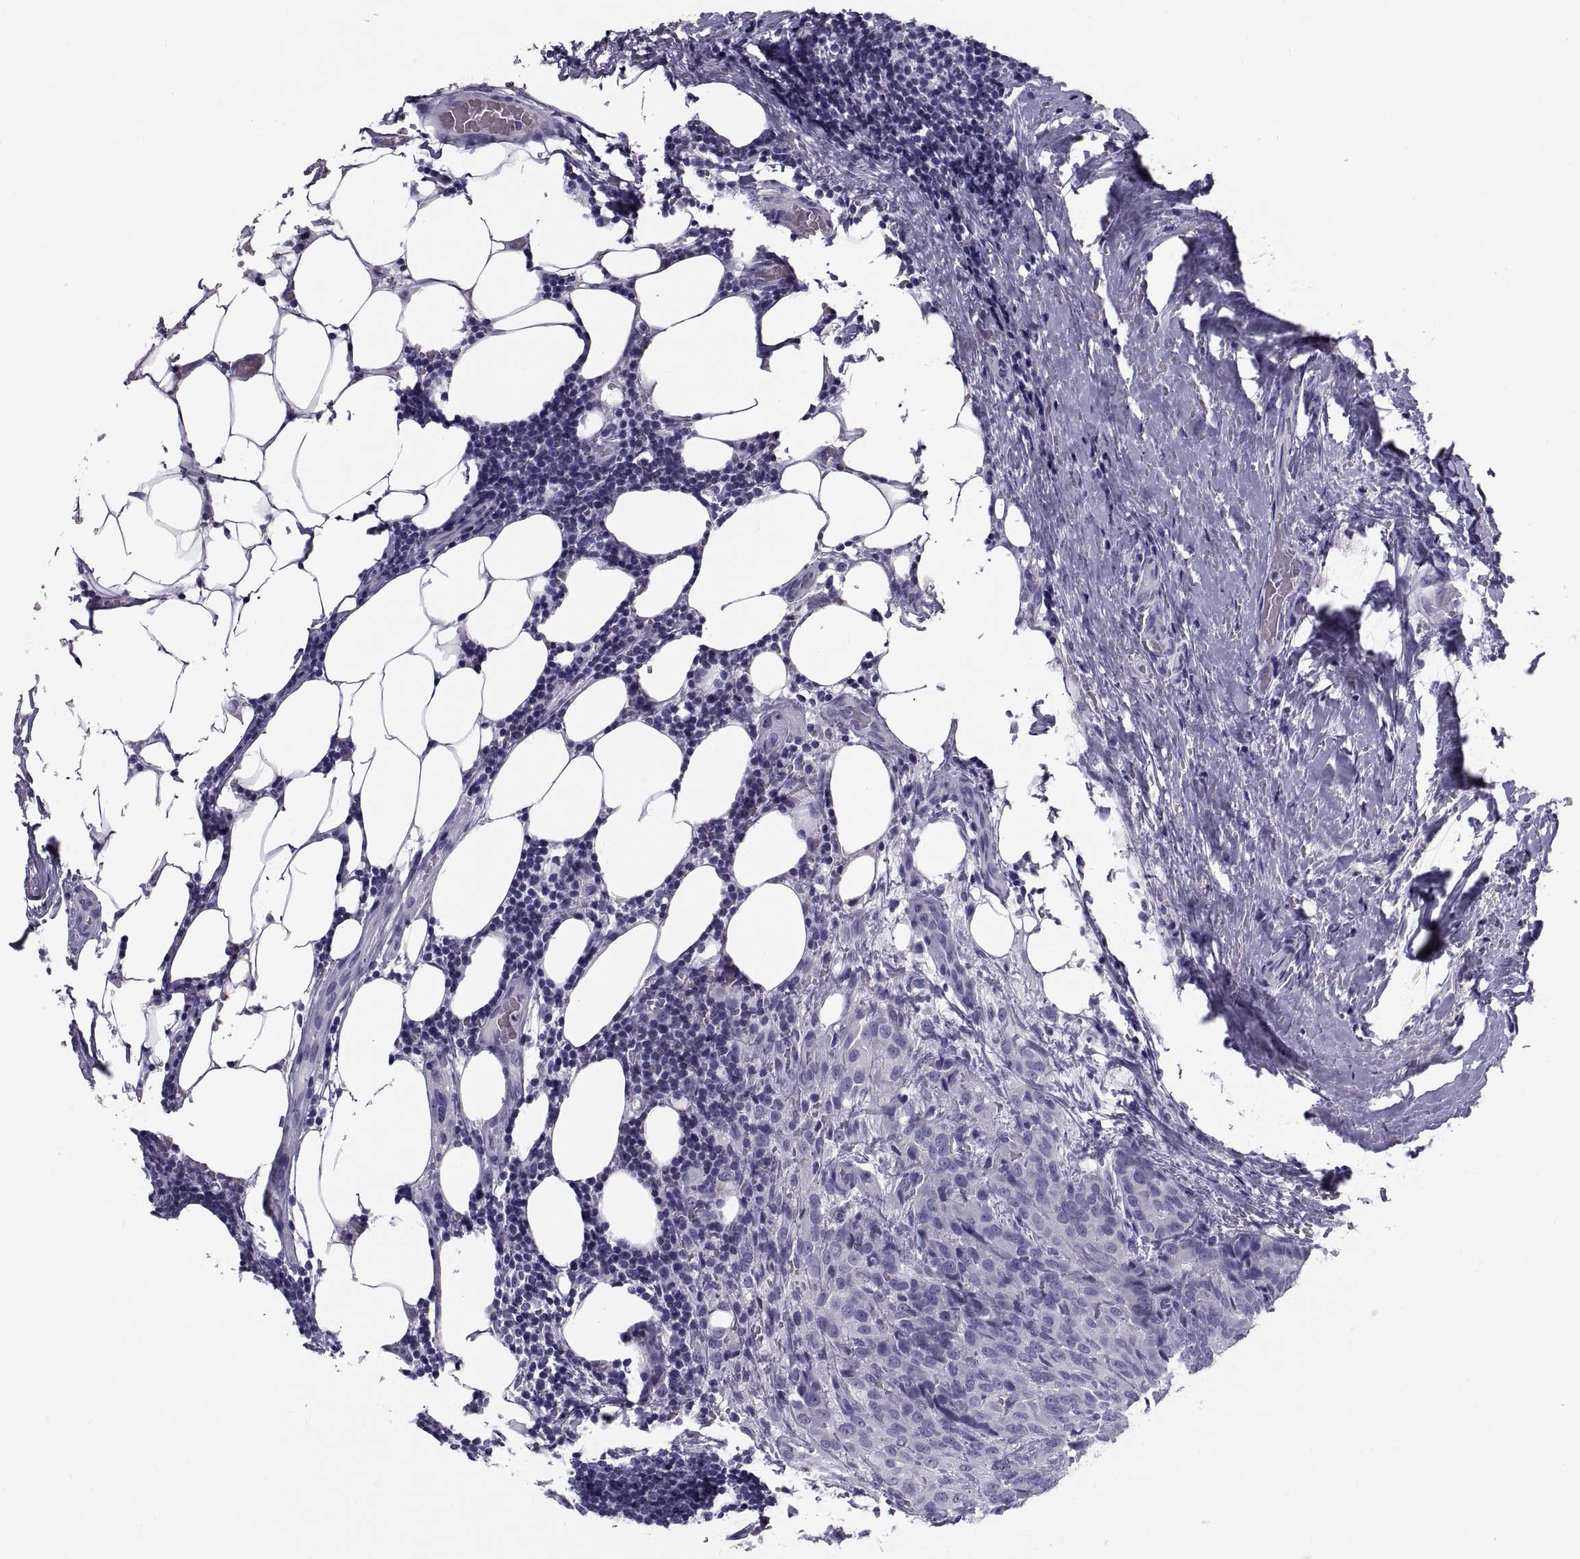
{"staining": {"intensity": "negative", "quantity": "none", "location": "none"}, "tissue": "thyroid cancer", "cell_type": "Tumor cells", "image_type": "cancer", "snomed": [{"axis": "morphology", "description": "Papillary adenocarcinoma, NOS"}, {"axis": "topography", "description": "Thyroid gland"}], "caption": "This is an IHC micrograph of thyroid cancer (papillary adenocarcinoma). There is no staining in tumor cells.", "gene": "CRISP1", "patient": {"sex": "male", "age": 61}}